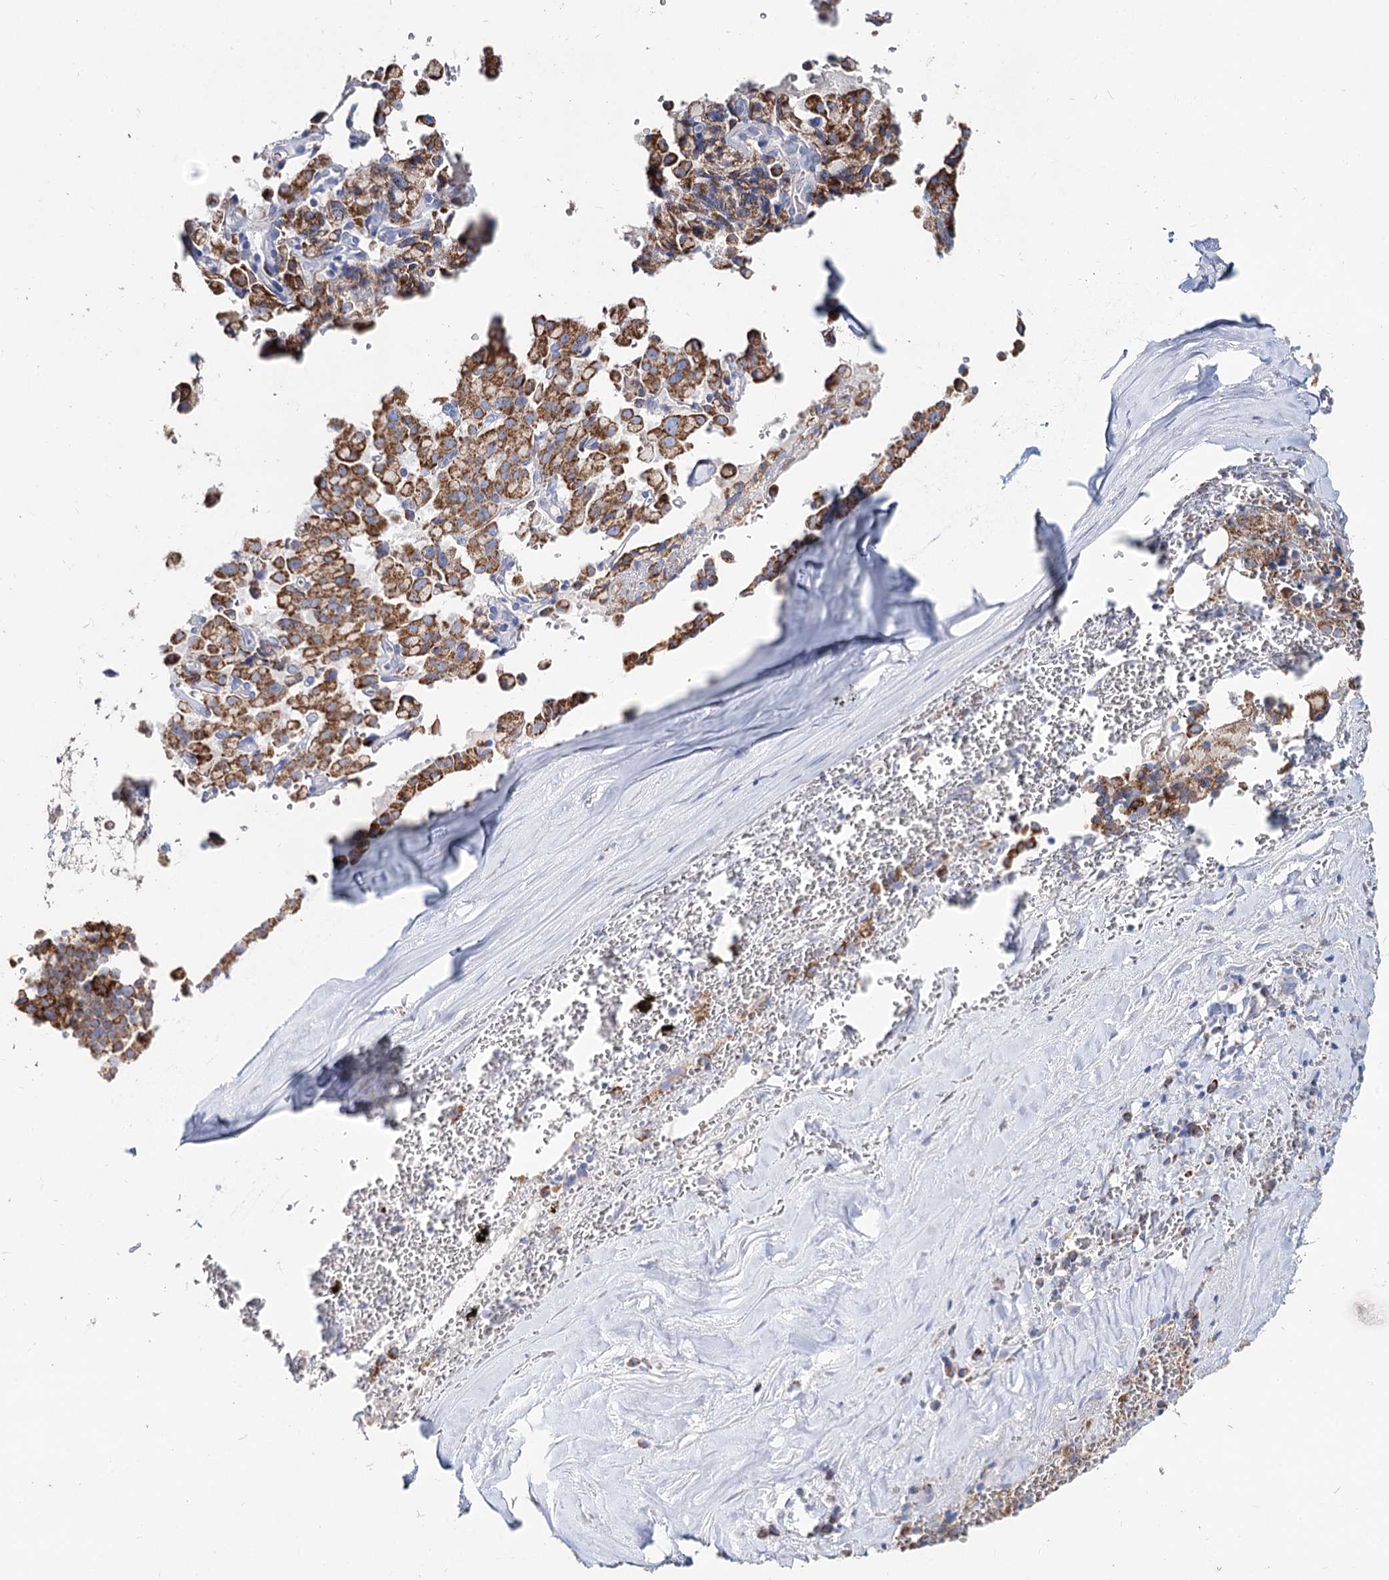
{"staining": {"intensity": "strong", "quantity": "25%-75%", "location": "cytoplasmic/membranous"}, "tissue": "pancreatic cancer", "cell_type": "Tumor cells", "image_type": "cancer", "snomed": [{"axis": "morphology", "description": "Adenocarcinoma, NOS"}, {"axis": "topography", "description": "Pancreas"}], "caption": "Immunohistochemistry (DAB) staining of human pancreatic cancer exhibits strong cytoplasmic/membranous protein expression in approximately 25%-75% of tumor cells.", "gene": "MCCC2", "patient": {"sex": "male", "age": 65}}